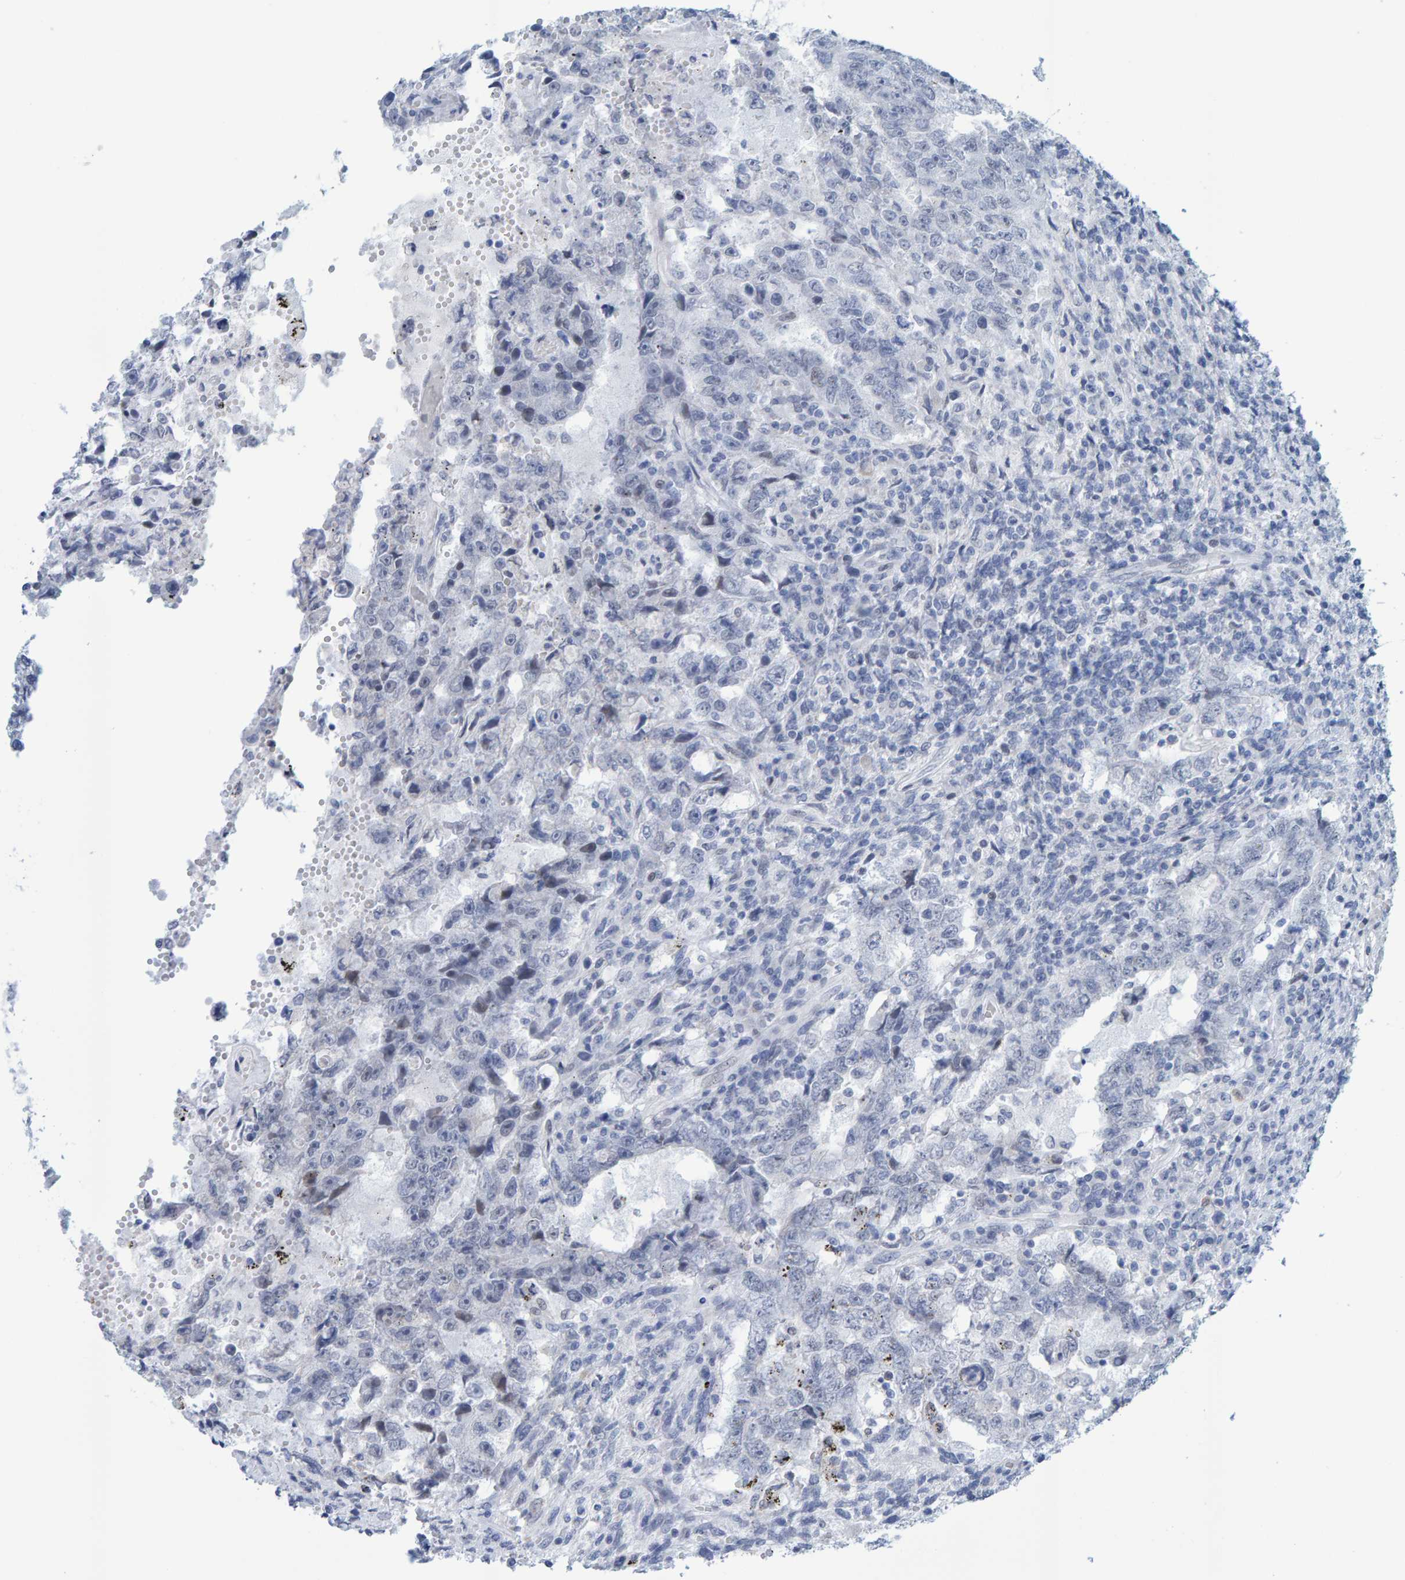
{"staining": {"intensity": "negative", "quantity": "none", "location": "none"}, "tissue": "testis cancer", "cell_type": "Tumor cells", "image_type": "cancer", "snomed": [{"axis": "morphology", "description": "Carcinoma, Embryonal, NOS"}, {"axis": "topography", "description": "Testis"}], "caption": "Immunohistochemistry (IHC) of human testis cancer (embryonal carcinoma) demonstrates no staining in tumor cells.", "gene": "USP43", "patient": {"sex": "male", "age": 26}}